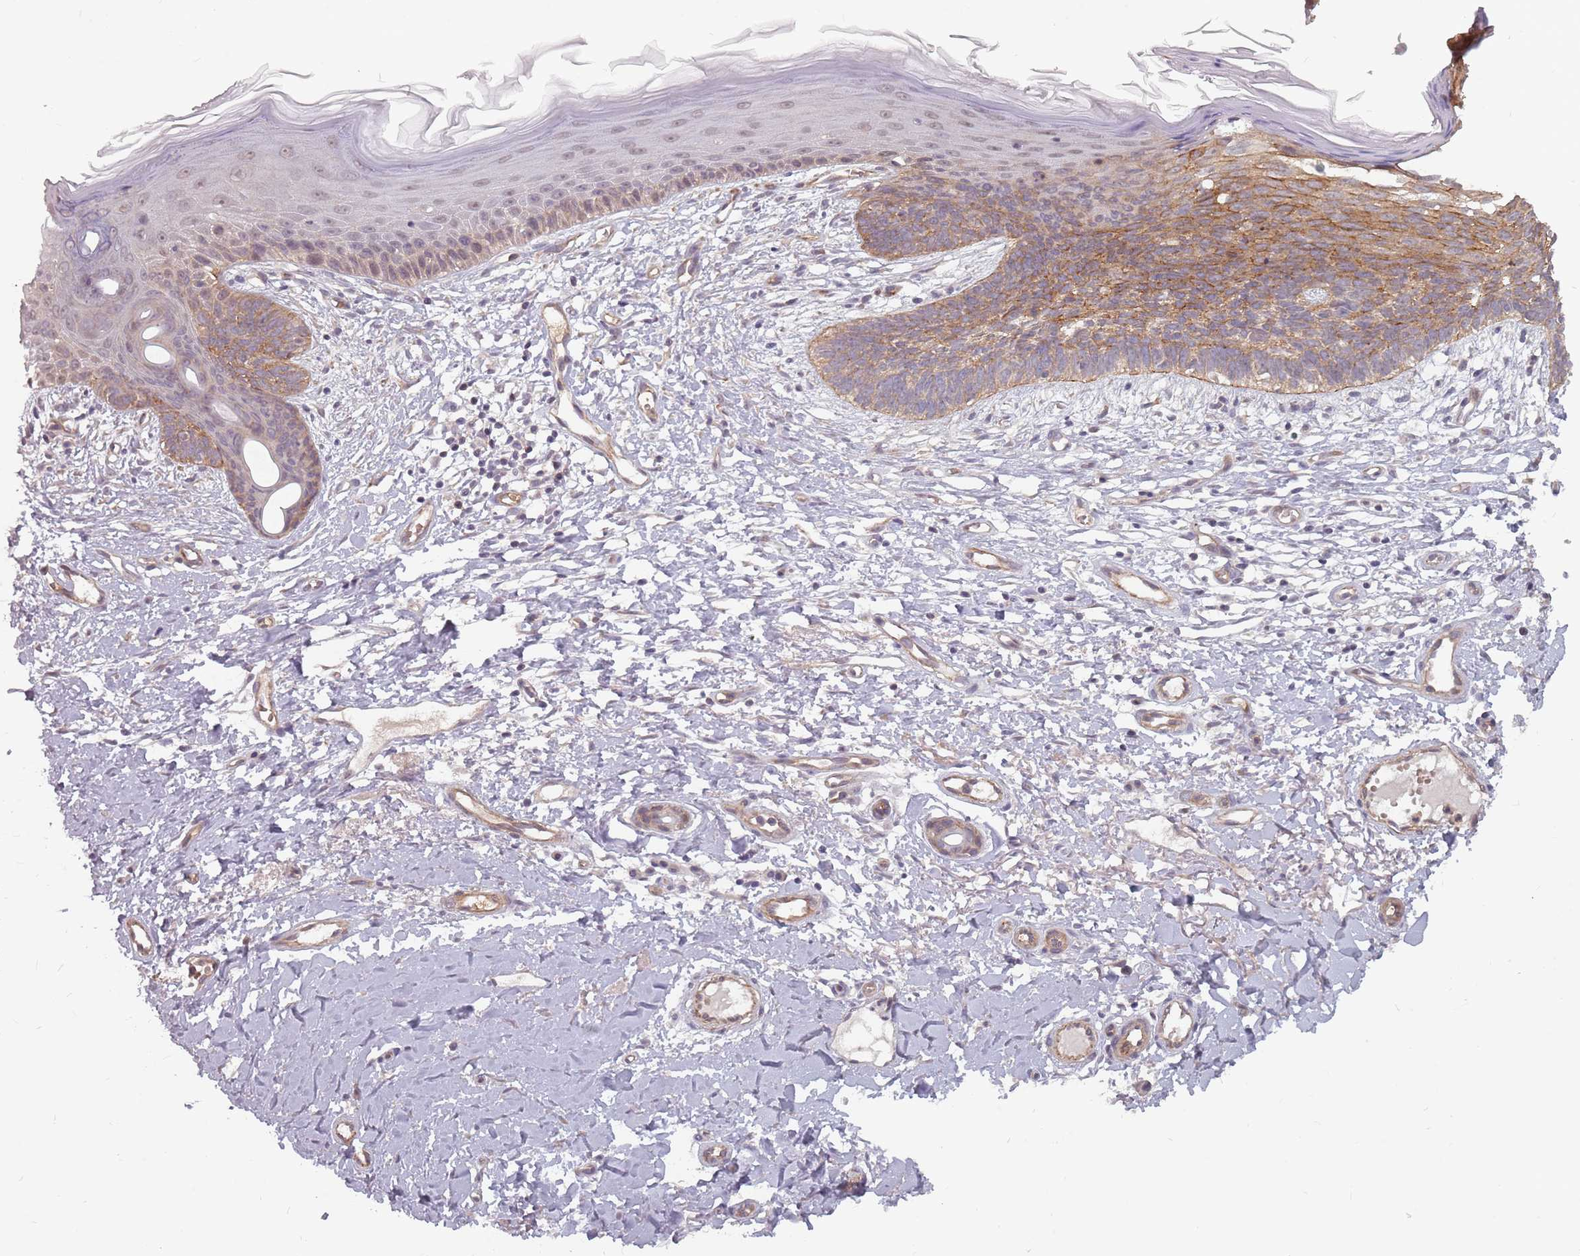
{"staining": {"intensity": "moderate", "quantity": ">75%", "location": "cytoplasmic/membranous"}, "tissue": "skin cancer", "cell_type": "Tumor cells", "image_type": "cancer", "snomed": [{"axis": "morphology", "description": "Basal cell carcinoma"}, {"axis": "topography", "description": "Skin"}], "caption": "Immunohistochemistry (IHC) (DAB (3,3'-diaminobenzidine)) staining of human basal cell carcinoma (skin) reveals moderate cytoplasmic/membranous protein expression in approximately >75% of tumor cells.", "gene": "PPP1R14C", "patient": {"sex": "male", "age": 78}}